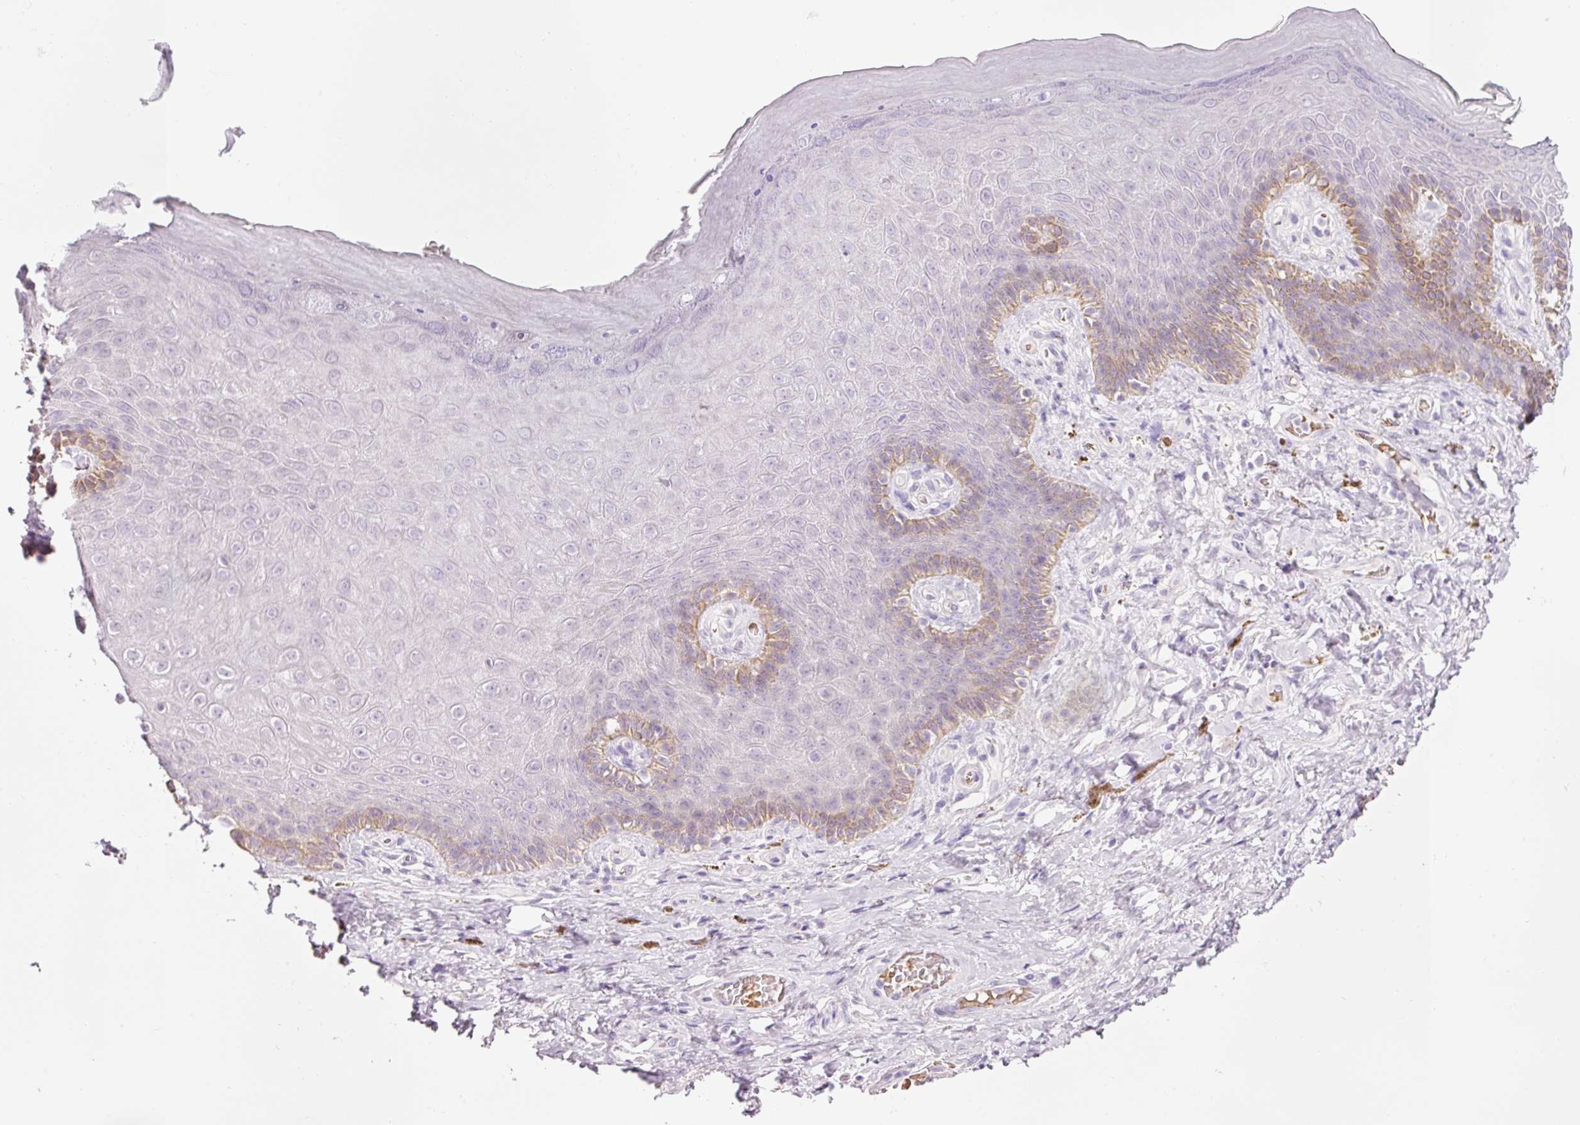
{"staining": {"intensity": "moderate", "quantity": "<25%", "location": "cytoplasmic/membranous"}, "tissue": "skin", "cell_type": "Epidermal cells", "image_type": "normal", "snomed": [{"axis": "morphology", "description": "Normal tissue, NOS"}, {"axis": "topography", "description": "Anal"}, {"axis": "topography", "description": "Peripheral nerve tissue"}], "caption": "Immunohistochemical staining of normal skin exhibits low levels of moderate cytoplasmic/membranous expression in about <25% of epidermal cells.", "gene": "DHRS11", "patient": {"sex": "male", "age": 53}}